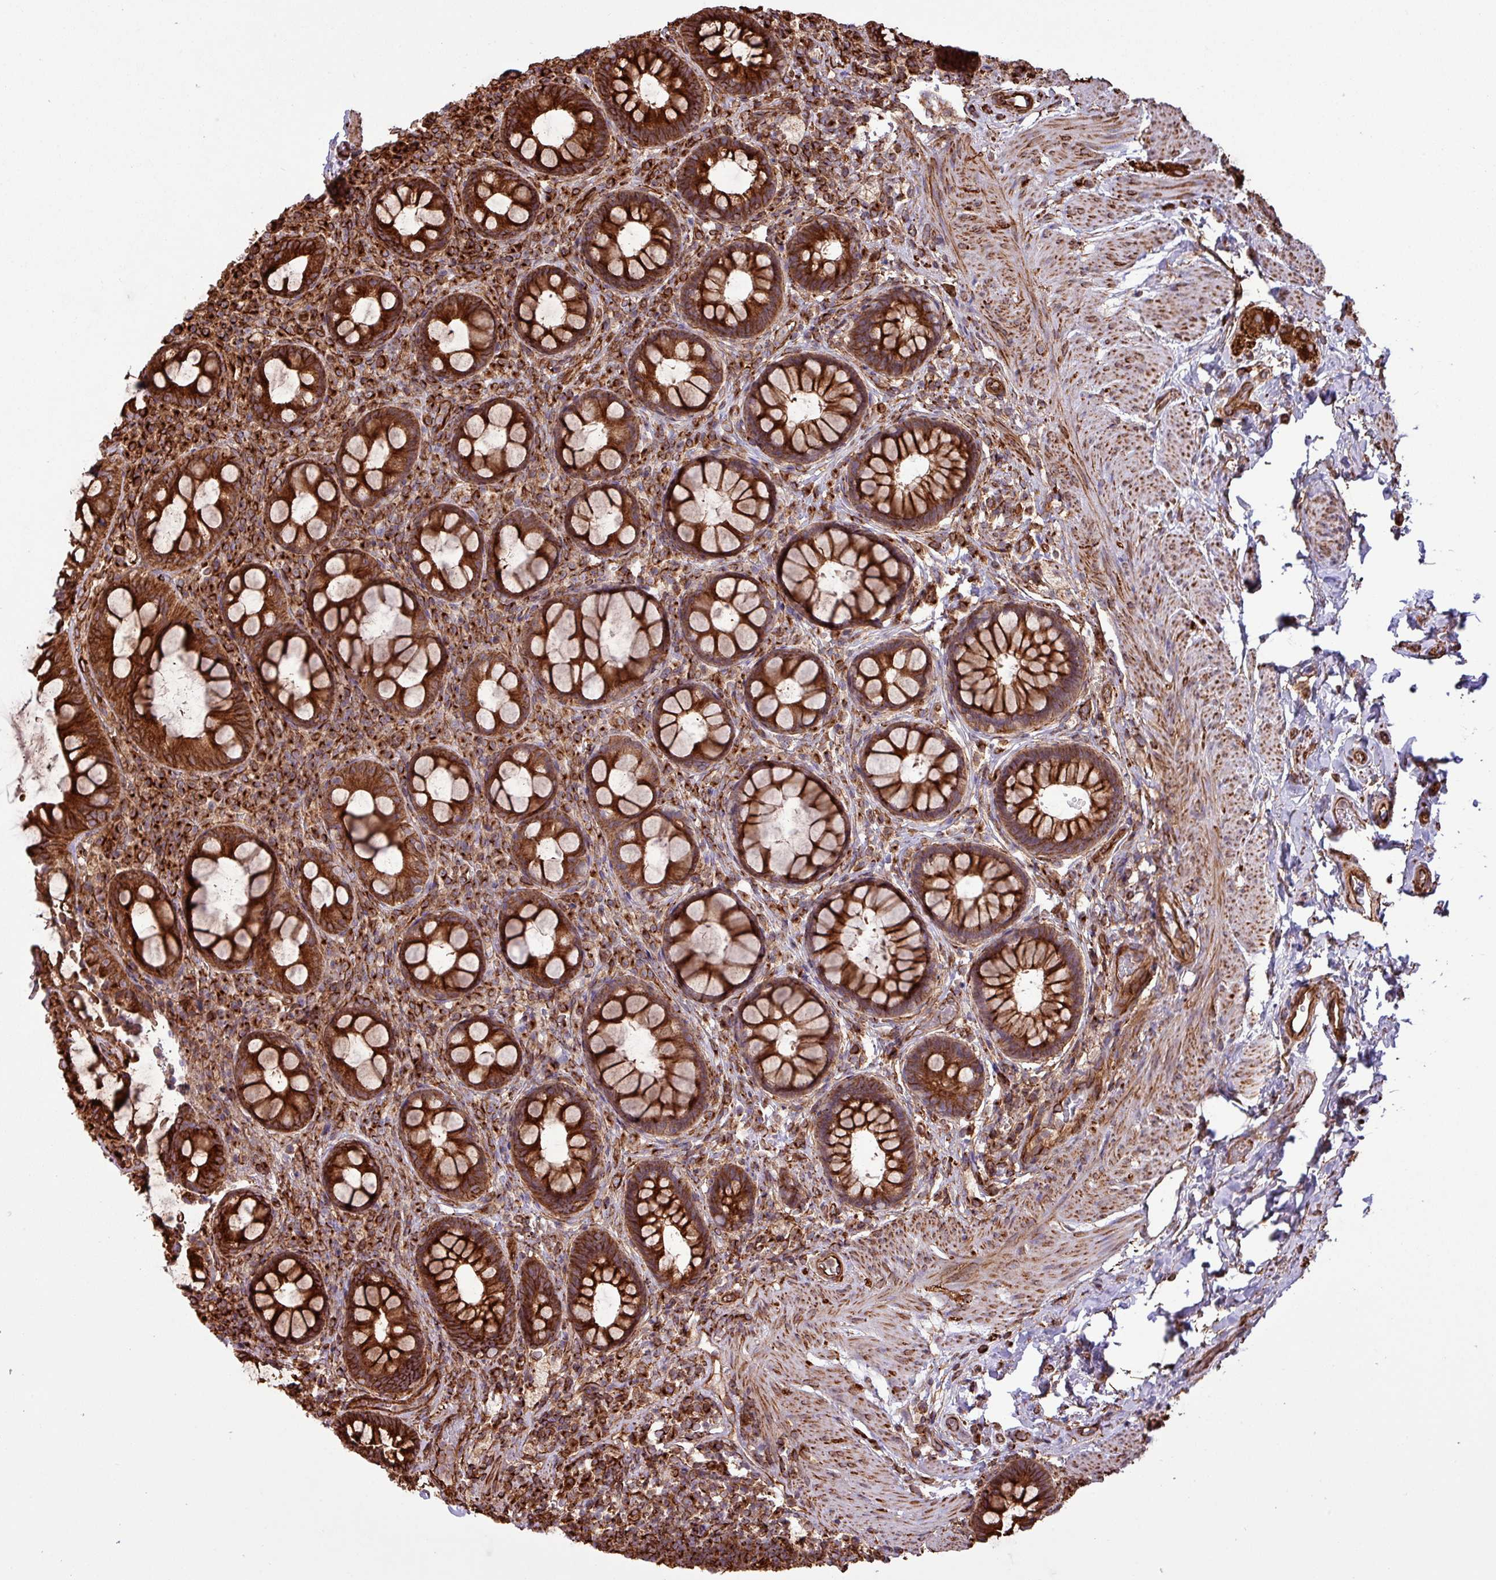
{"staining": {"intensity": "strong", "quantity": ">75%", "location": "cytoplasmic/membranous"}, "tissue": "rectum", "cell_type": "Glandular cells", "image_type": "normal", "snomed": [{"axis": "morphology", "description": "Normal tissue, NOS"}, {"axis": "topography", "description": "Rectum"}, {"axis": "topography", "description": "Peripheral nerve tissue"}], "caption": "Immunohistochemistry micrograph of unremarkable rectum: rectum stained using IHC reveals high levels of strong protein expression localized specifically in the cytoplasmic/membranous of glandular cells, appearing as a cytoplasmic/membranous brown color.", "gene": "ZNF300", "patient": {"sex": "female", "age": 69}}